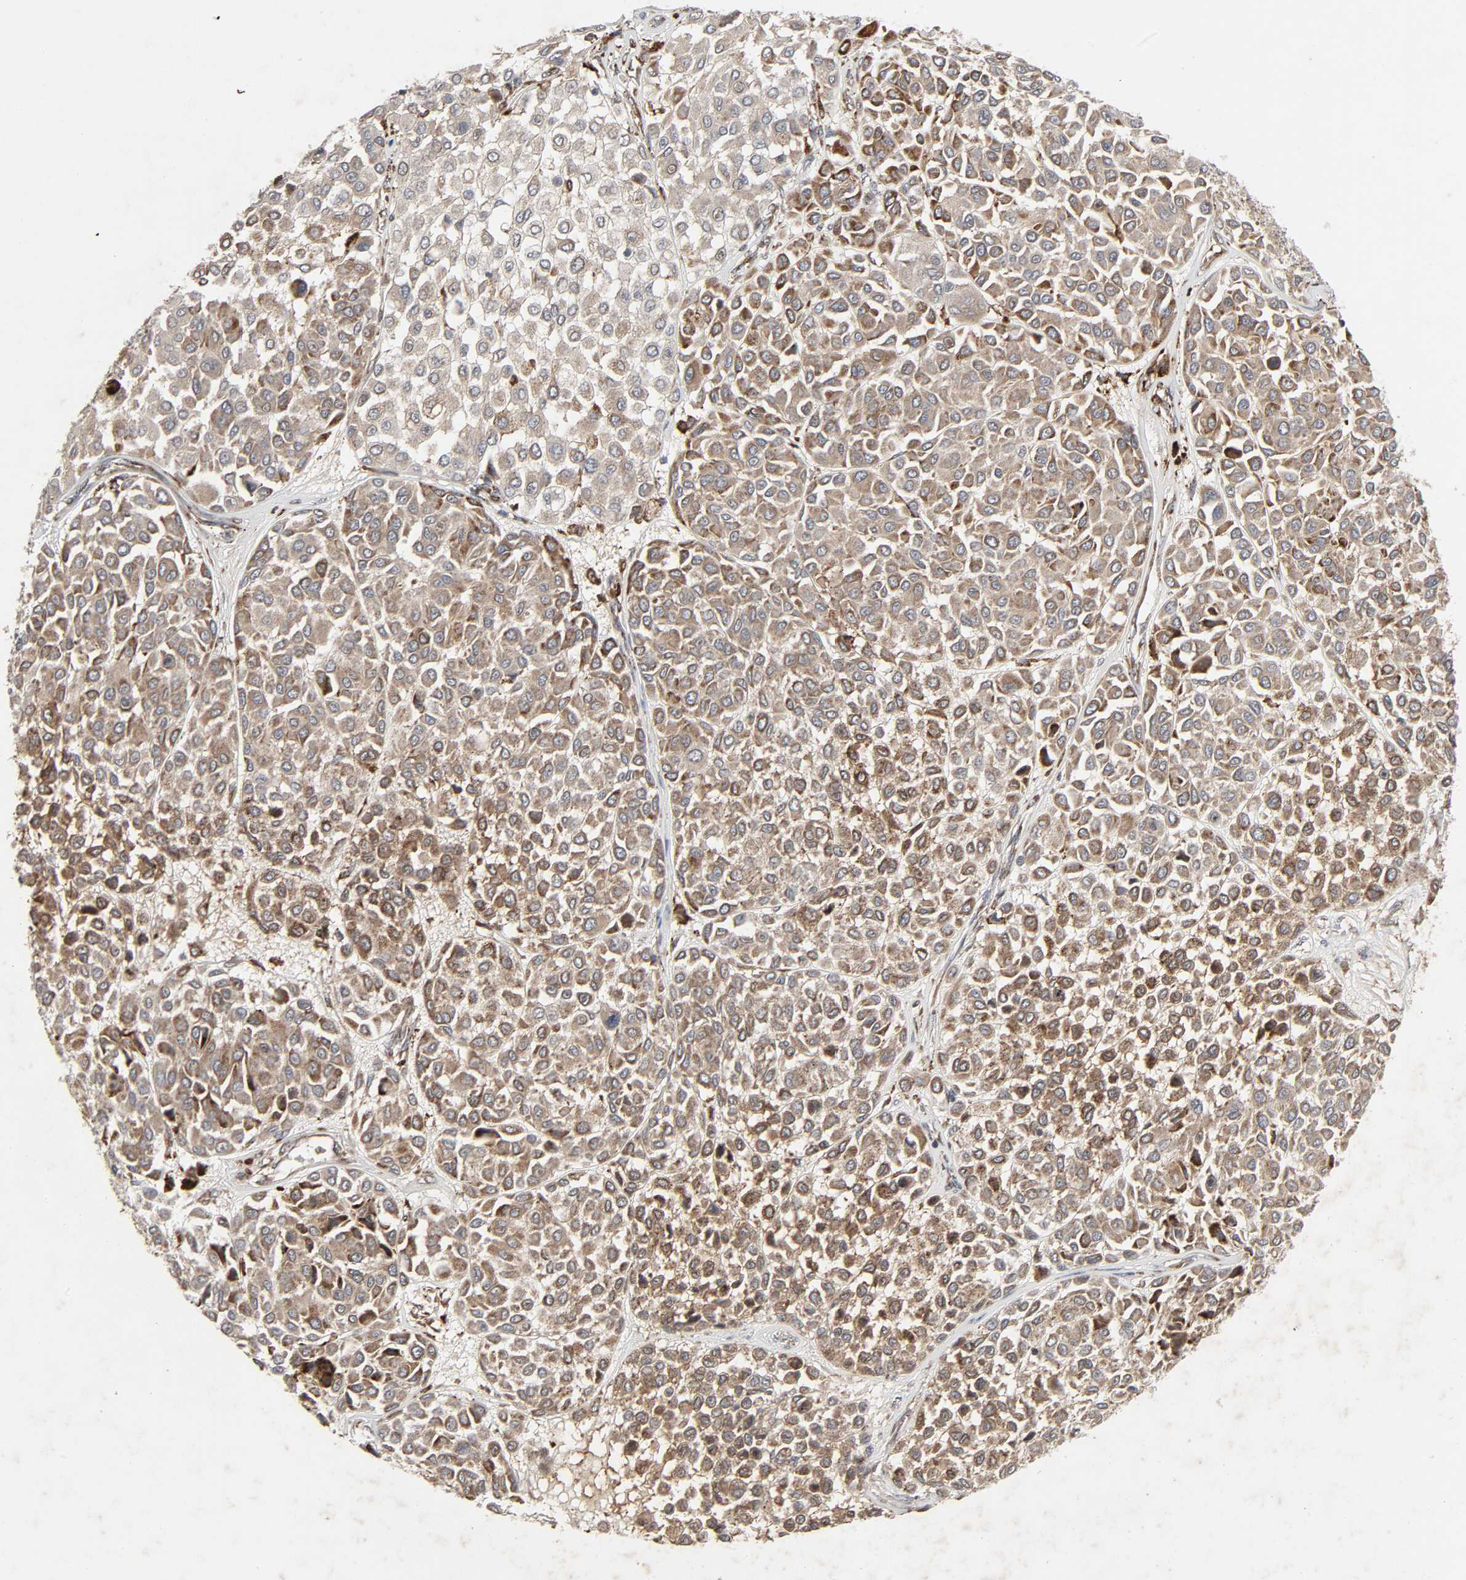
{"staining": {"intensity": "moderate", "quantity": ">75%", "location": "cytoplasmic/membranous"}, "tissue": "melanoma", "cell_type": "Tumor cells", "image_type": "cancer", "snomed": [{"axis": "morphology", "description": "Malignant melanoma, Metastatic site"}, {"axis": "topography", "description": "Soft tissue"}], "caption": "Moderate cytoplasmic/membranous positivity for a protein is identified in approximately >75% of tumor cells of melanoma using immunohistochemistry.", "gene": "ADCY4", "patient": {"sex": "male", "age": 41}}